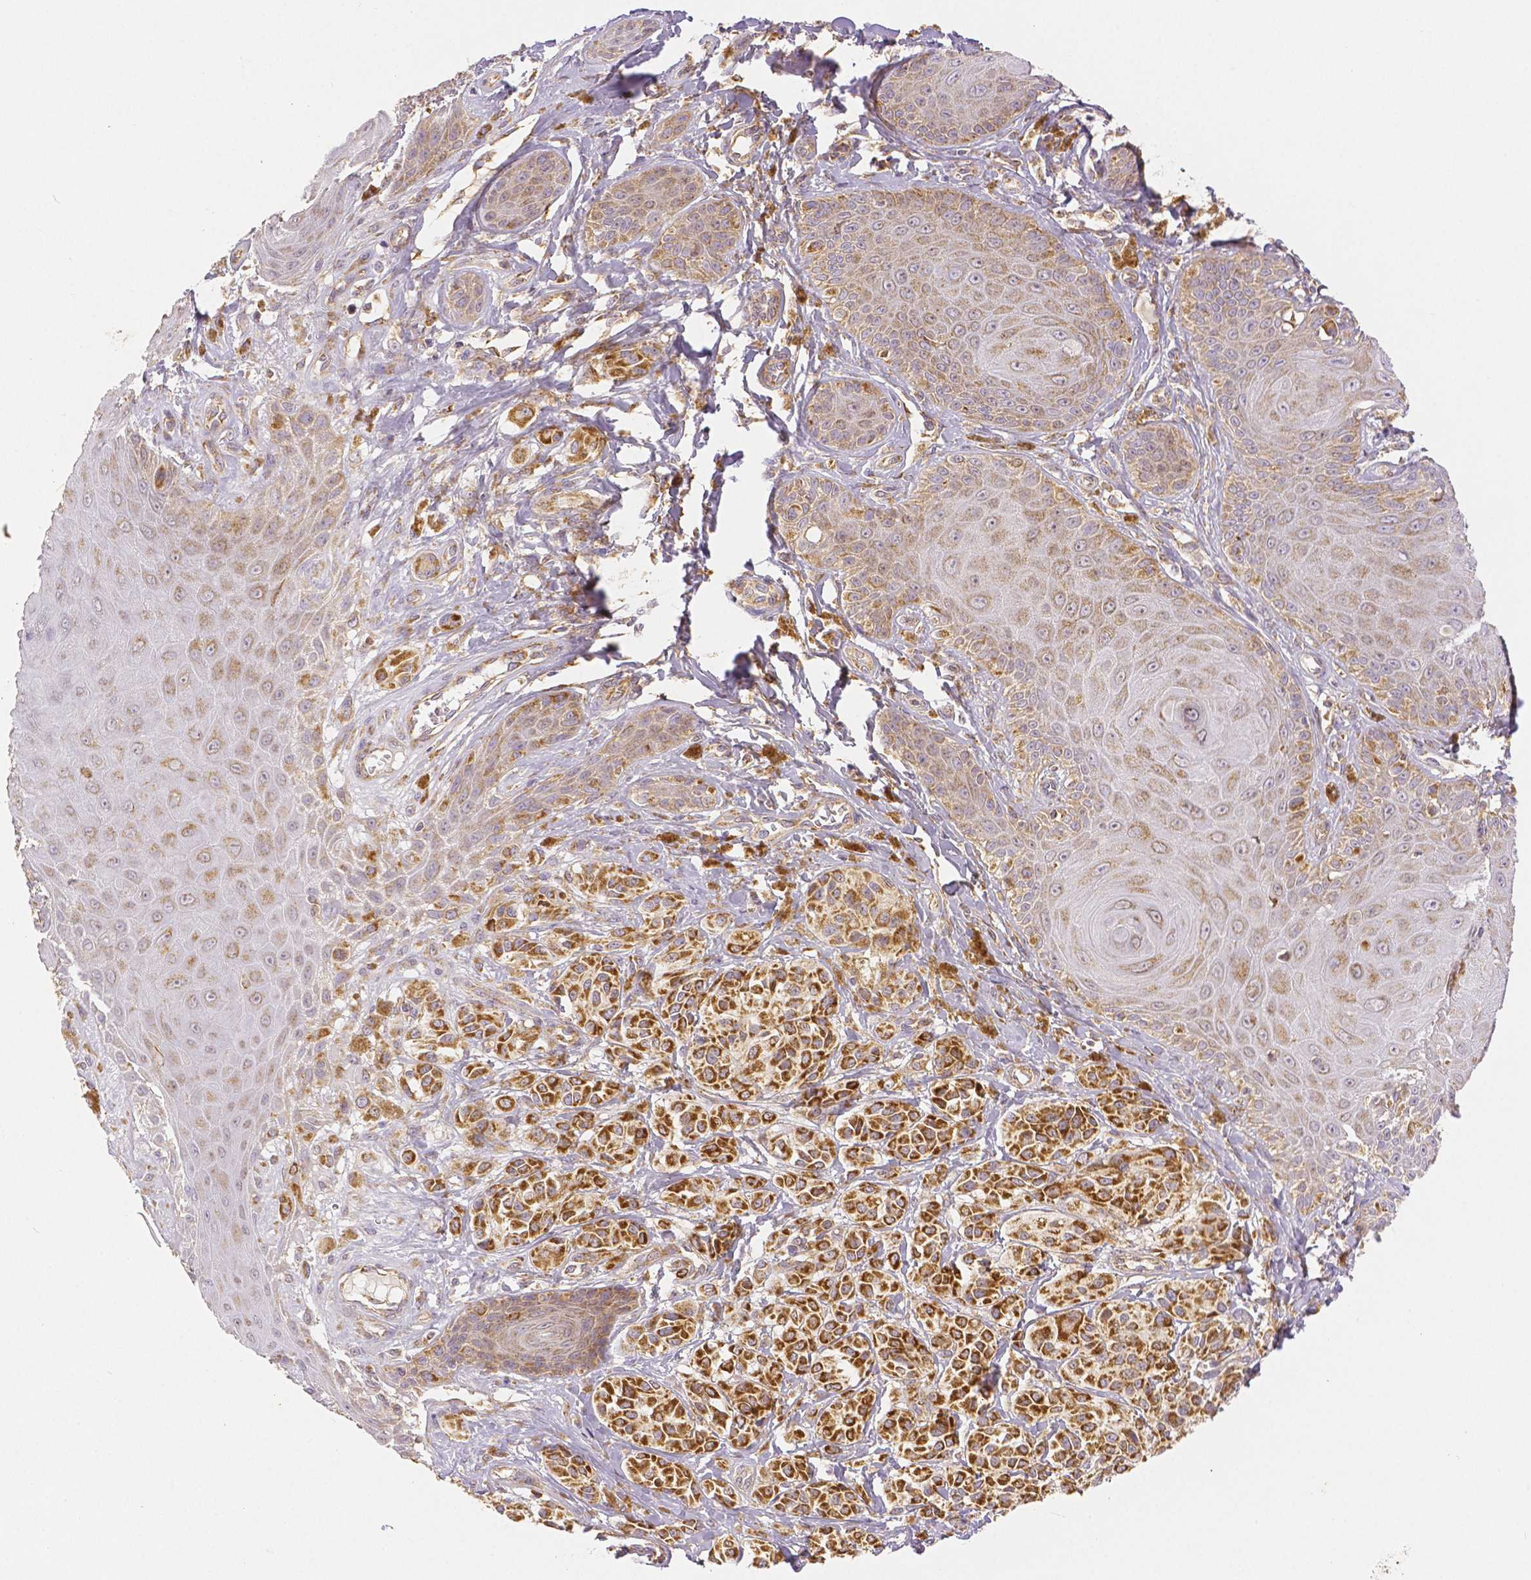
{"staining": {"intensity": "strong", "quantity": ">75%", "location": "cytoplasmic/membranous"}, "tissue": "melanoma", "cell_type": "Tumor cells", "image_type": "cancer", "snomed": [{"axis": "morphology", "description": "Malignant melanoma, NOS"}, {"axis": "topography", "description": "Skin"}], "caption": "Melanoma stained for a protein demonstrates strong cytoplasmic/membranous positivity in tumor cells.", "gene": "RHOT1", "patient": {"sex": "female", "age": 80}}